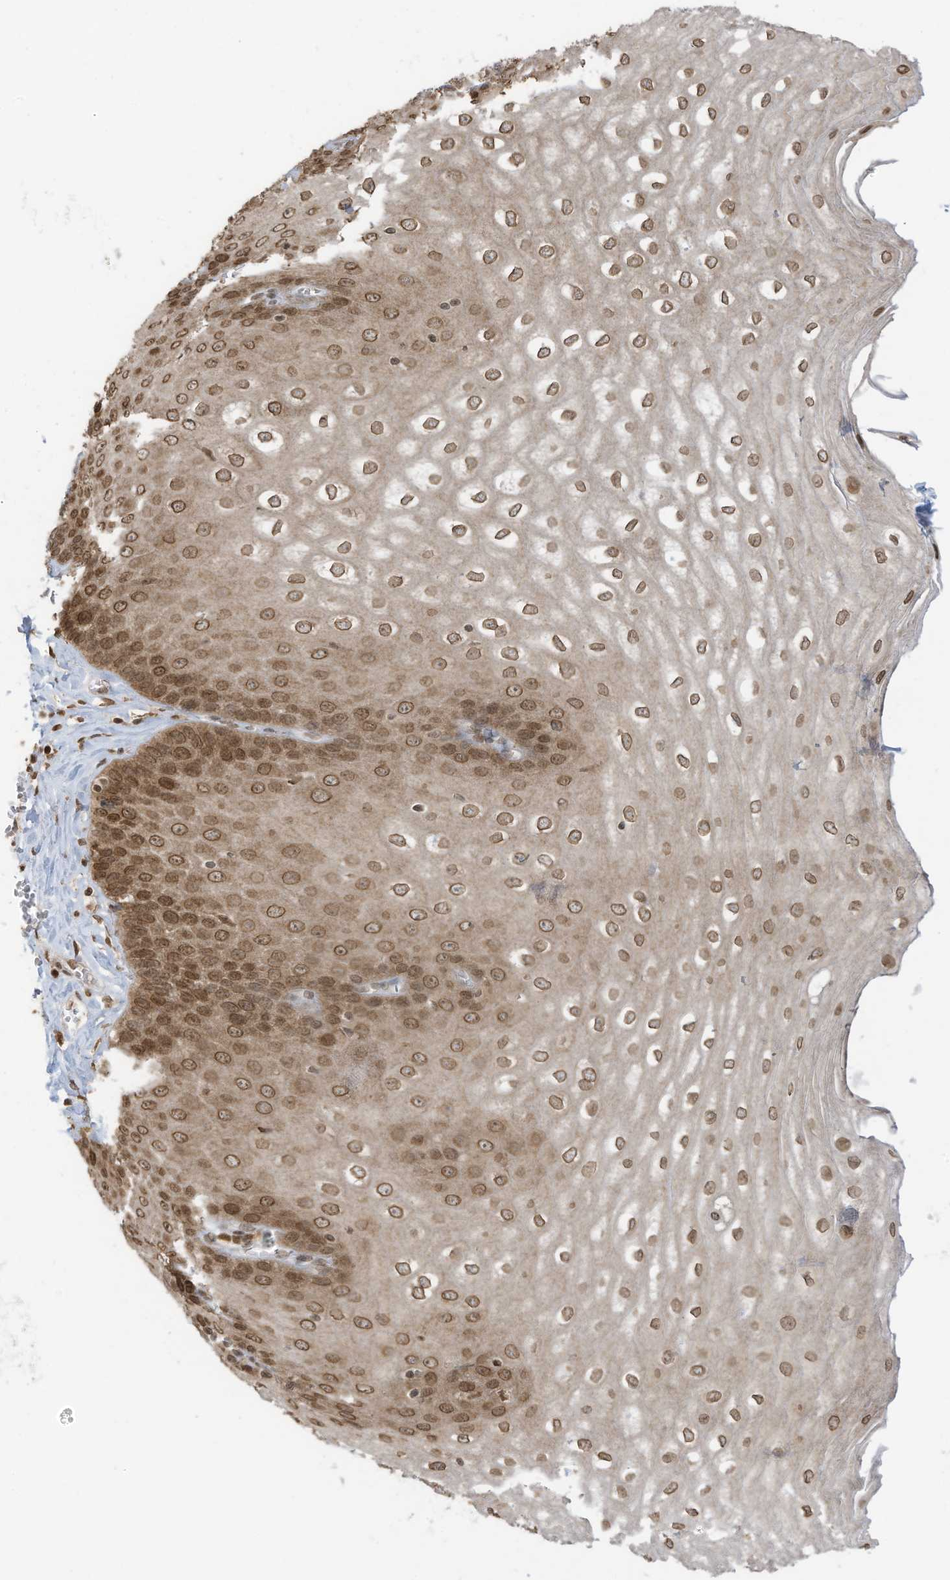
{"staining": {"intensity": "moderate", "quantity": ">75%", "location": "nuclear"}, "tissue": "esophagus", "cell_type": "Squamous epithelial cells", "image_type": "normal", "snomed": [{"axis": "morphology", "description": "Normal tissue, NOS"}, {"axis": "topography", "description": "Esophagus"}], "caption": "Squamous epithelial cells exhibit medium levels of moderate nuclear positivity in about >75% of cells in unremarkable esophagus. The staining was performed using DAB (3,3'-diaminobenzidine) to visualize the protein expression in brown, while the nuclei were stained in blue with hematoxylin (Magnification: 20x).", "gene": "KPNB1", "patient": {"sex": "male", "age": 60}}